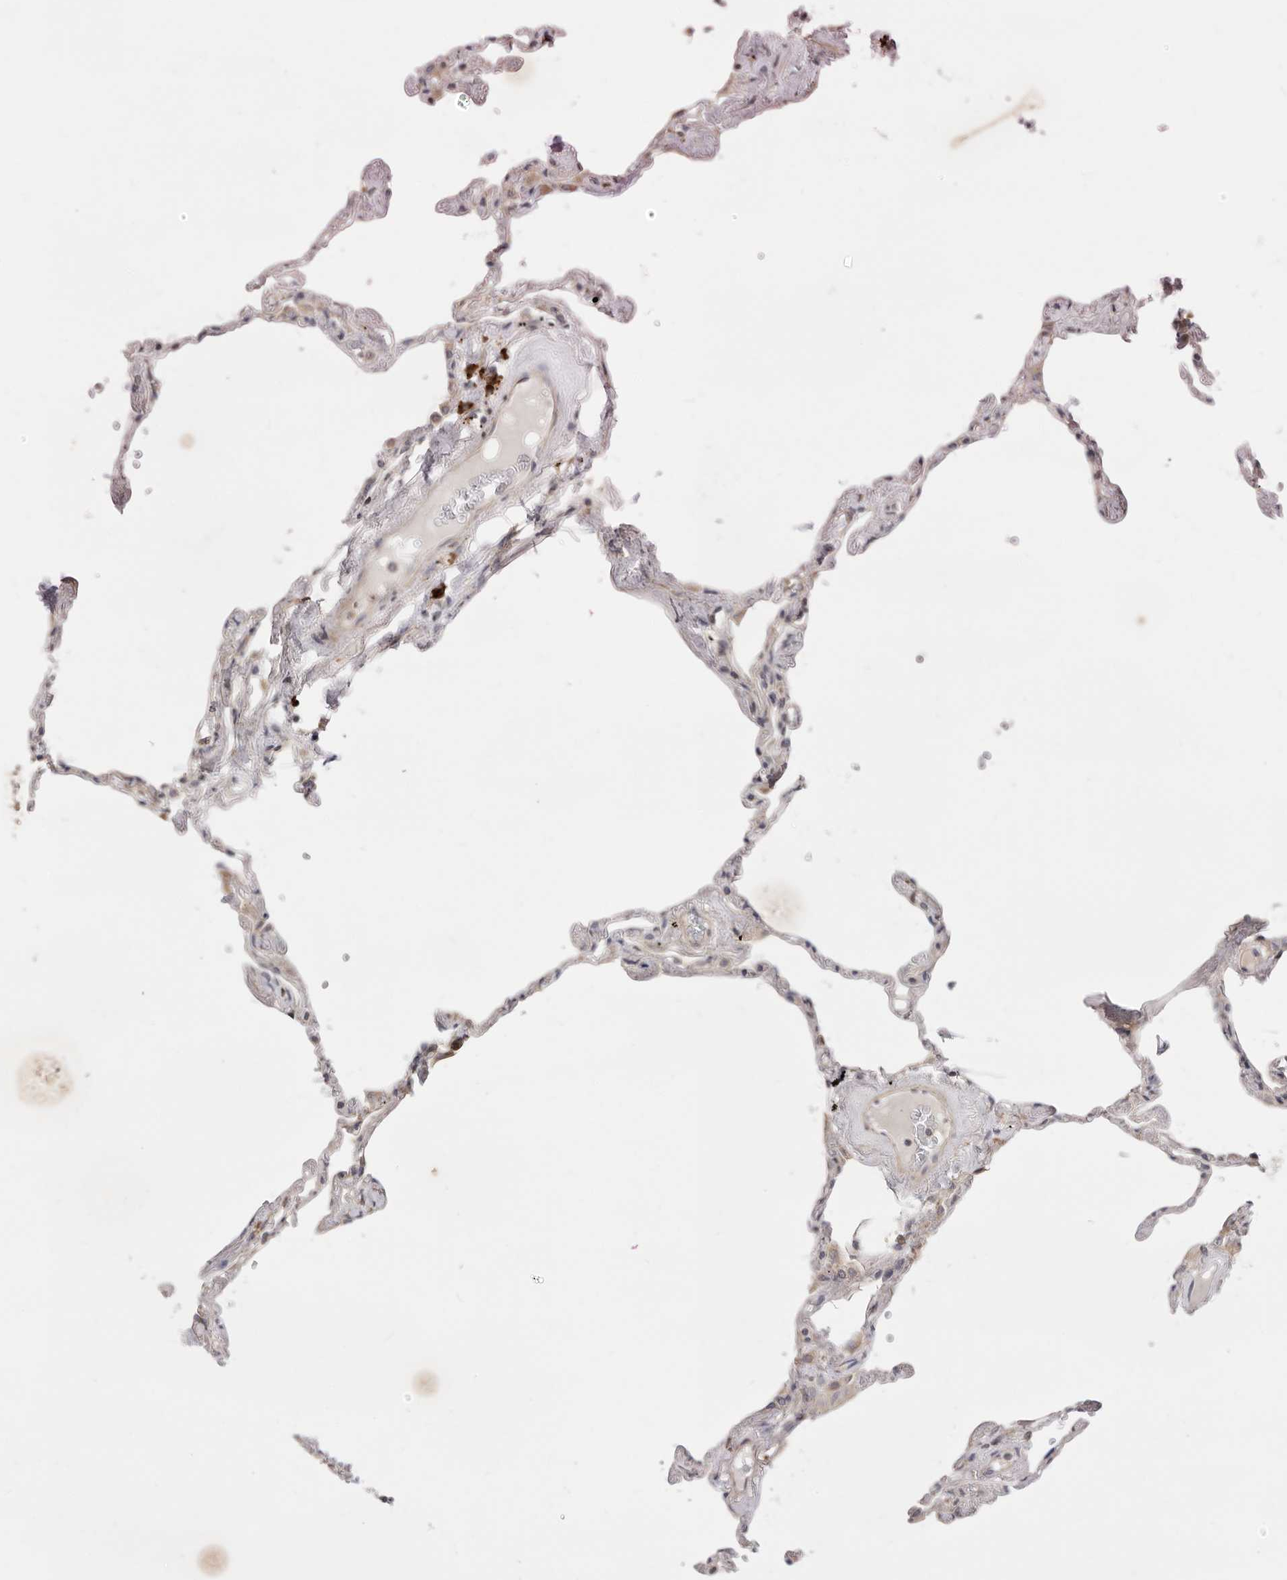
{"staining": {"intensity": "weak", "quantity": "25%-75%", "location": "cytoplasmic/membranous"}, "tissue": "lung", "cell_type": "Alveolar cells", "image_type": "normal", "snomed": [{"axis": "morphology", "description": "Normal tissue, NOS"}, {"axis": "topography", "description": "Lung"}], "caption": "Immunohistochemistry of benign human lung demonstrates low levels of weak cytoplasmic/membranous positivity in approximately 25%-75% of alveolar cells.", "gene": "USH1C", "patient": {"sex": "female", "age": 67}}